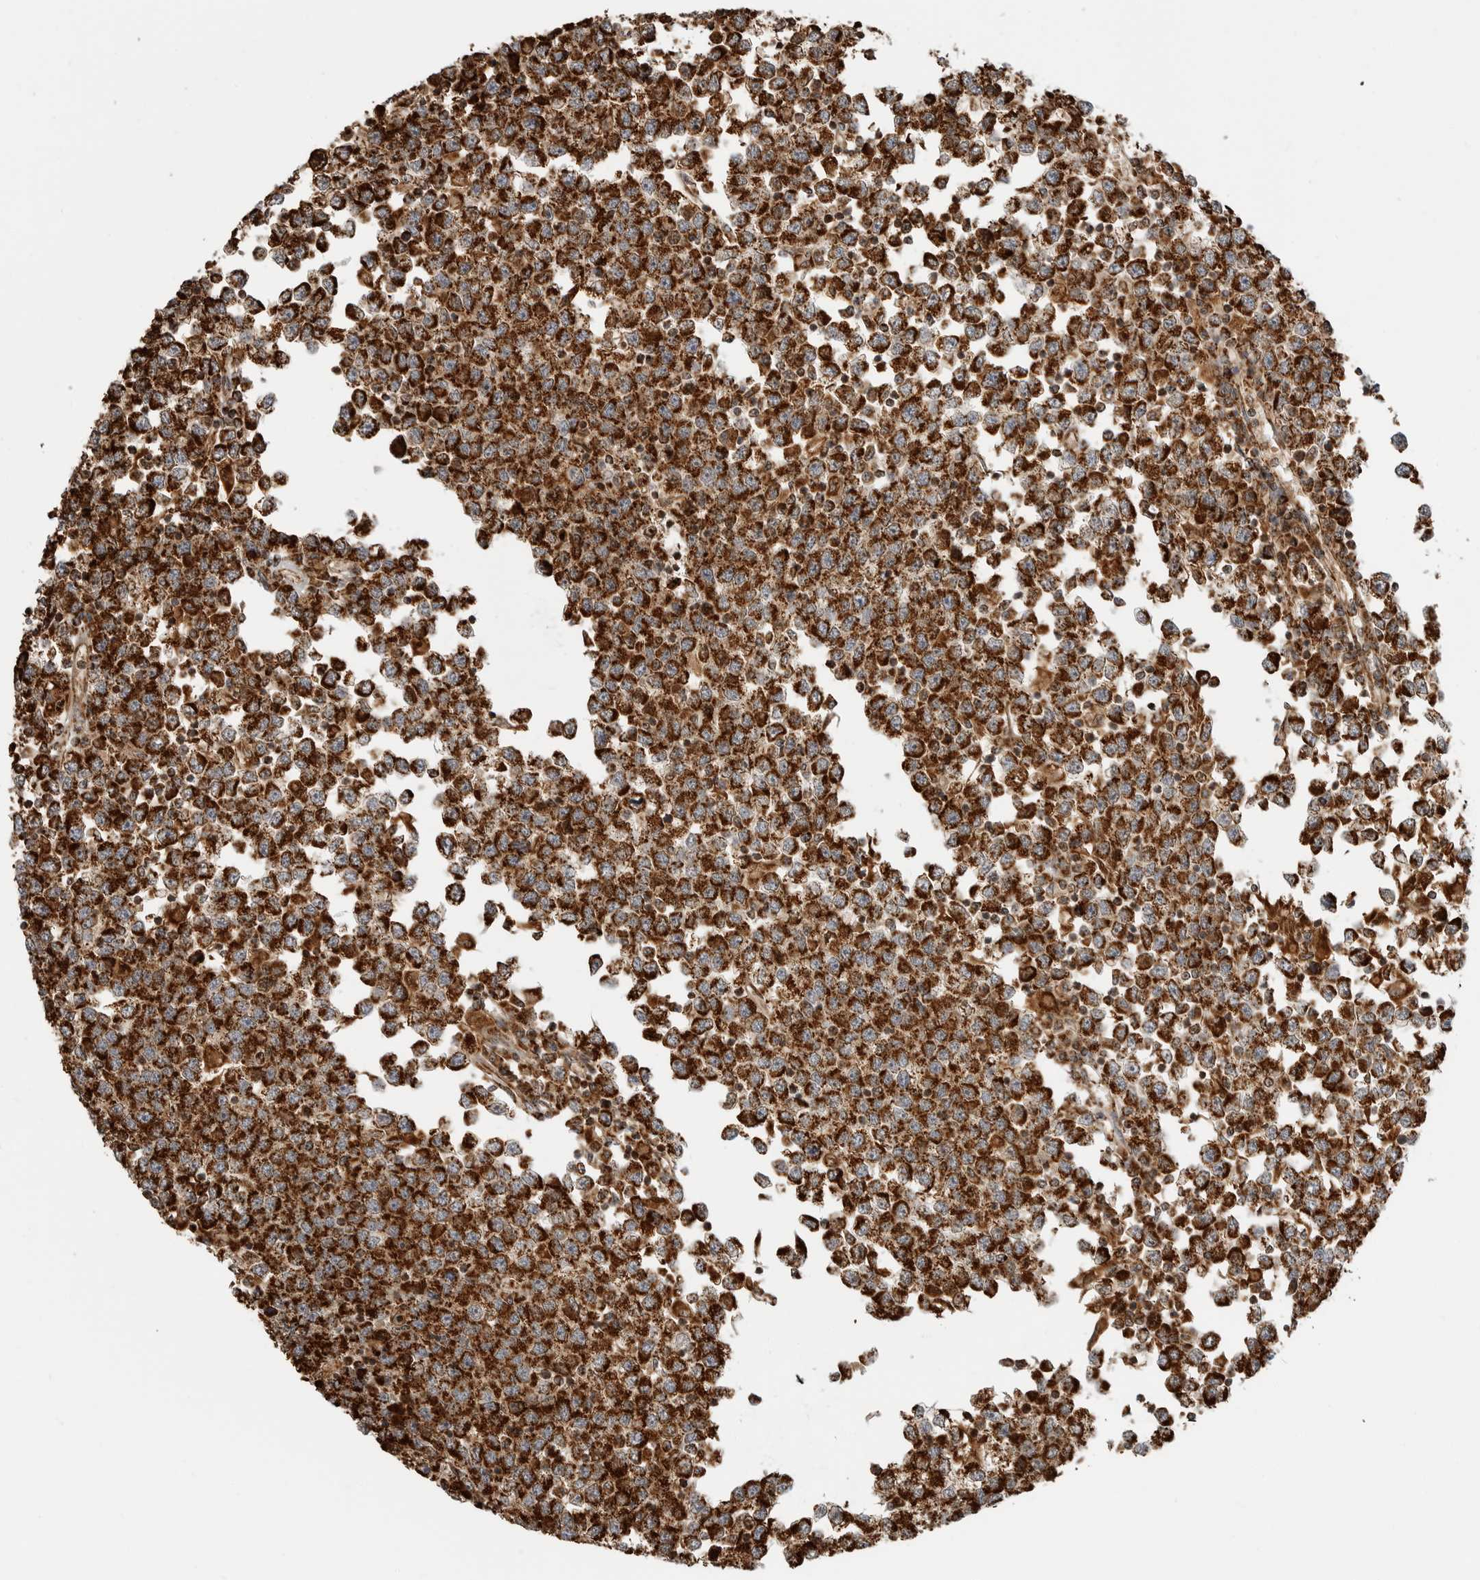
{"staining": {"intensity": "strong", "quantity": ">75%", "location": "cytoplasmic/membranous"}, "tissue": "testis cancer", "cell_type": "Tumor cells", "image_type": "cancer", "snomed": [{"axis": "morphology", "description": "Seminoma, NOS"}, {"axis": "topography", "description": "Testis"}], "caption": "This is an image of immunohistochemistry (IHC) staining of testis seminoma, which shows strong positivity in the cytoplasmic/membranous of tumor cells.", "gene": "BMP2K", "patient": {"sex": "male", "age": 65}}